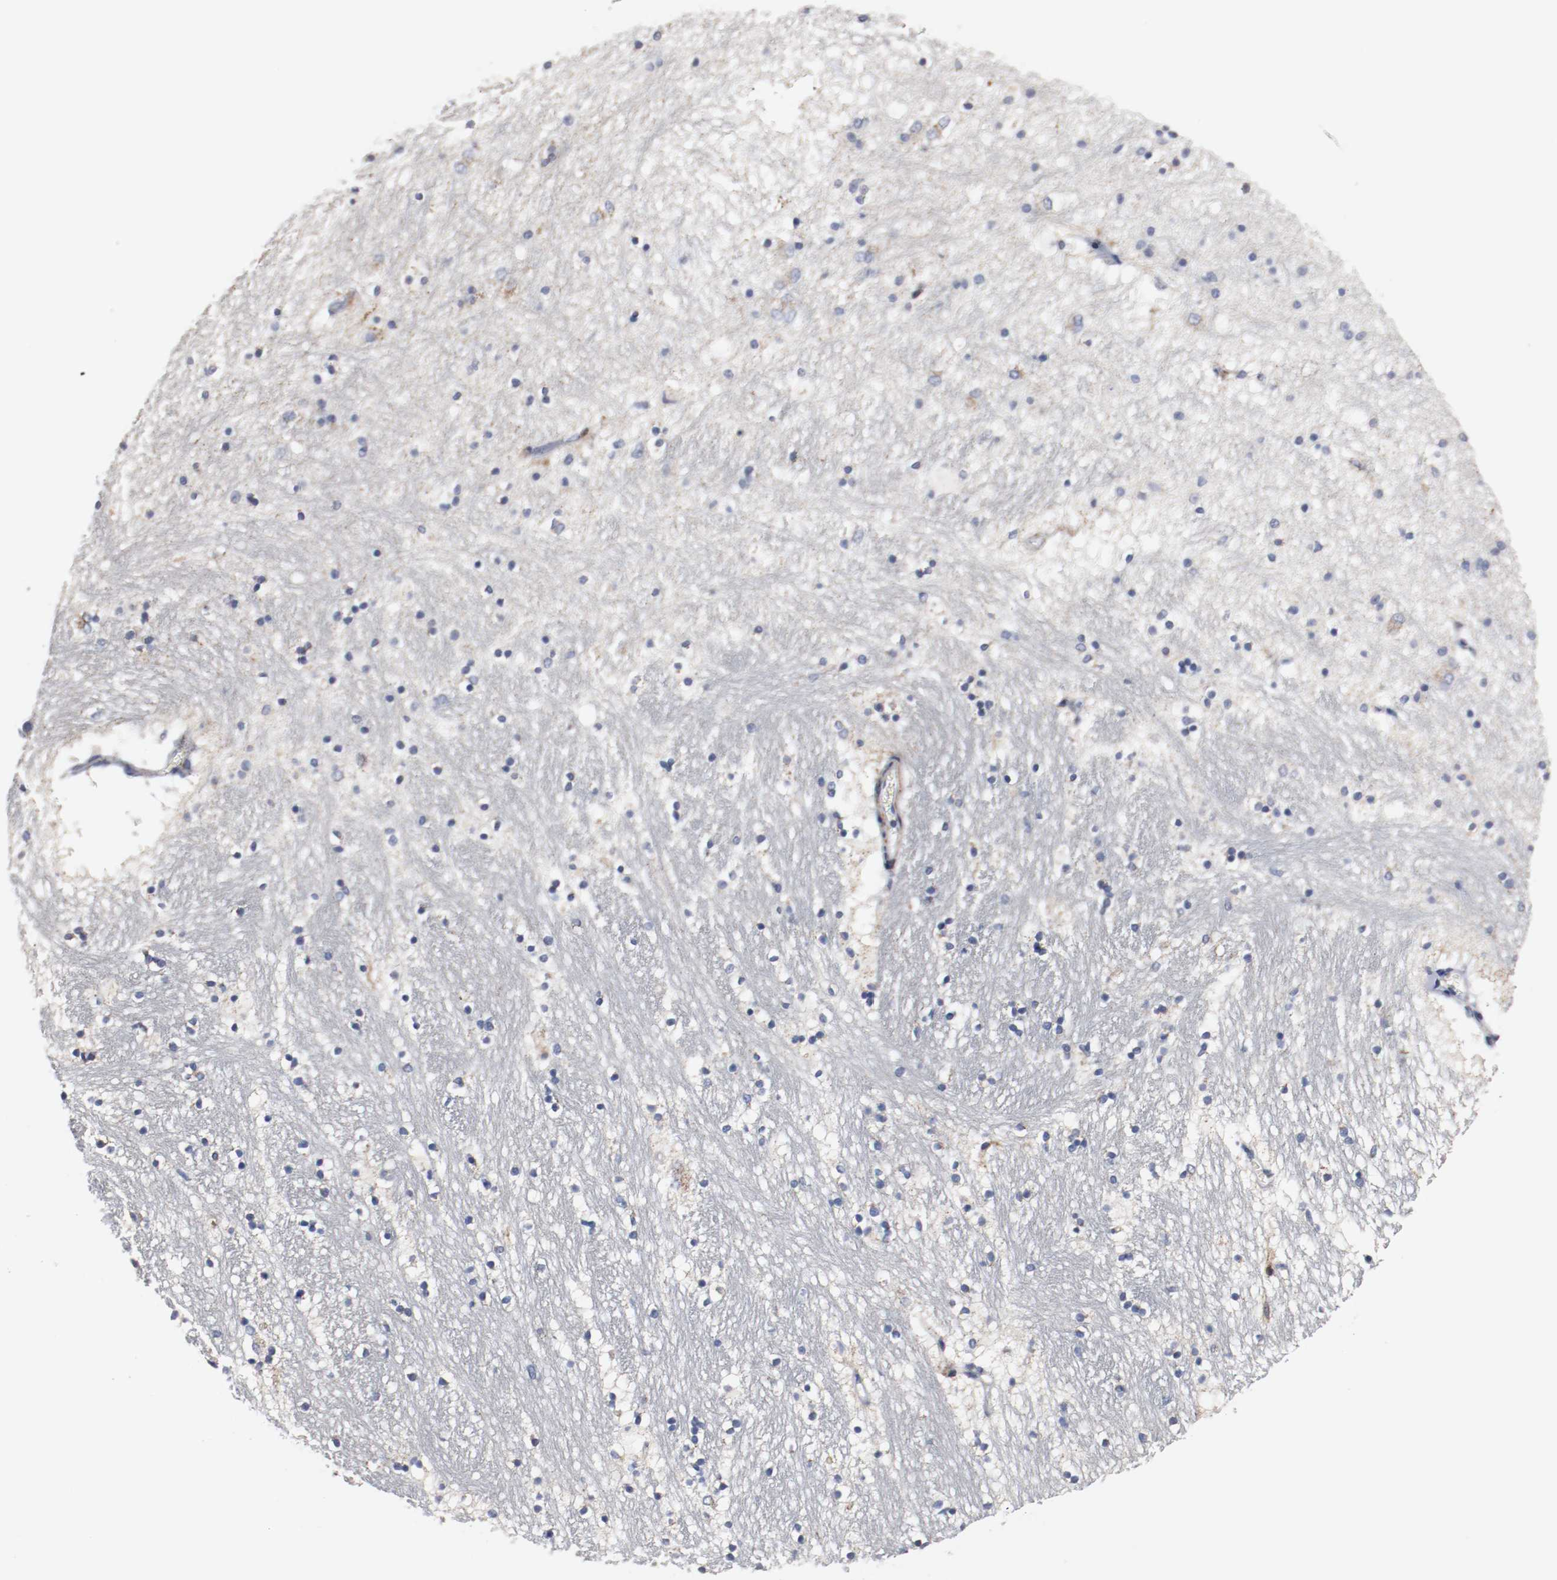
{"staining": {"intensity": "moderate", "quantity": "<25%", "location": "cytoplasmic/membranous"}, "tissue": "hippocampus", "cell_type": "Glial cells", "image_type": "normal", "snomed": [{"axis": "morphology", "description": "Normal tissue, NOS"}, {"axis": "topography", "description": "Hippocampus"}], "caption": "Immunohistochemistry (DAB (3,3'-diaminobenzidine)) staining of unremarkable hippocampus reveals moderate cytoplasmic/membranous protein positivity in approximately <25% of glial cells.", "gene": "TUBD1", "patient": {"sex": "male", "age": 45}}